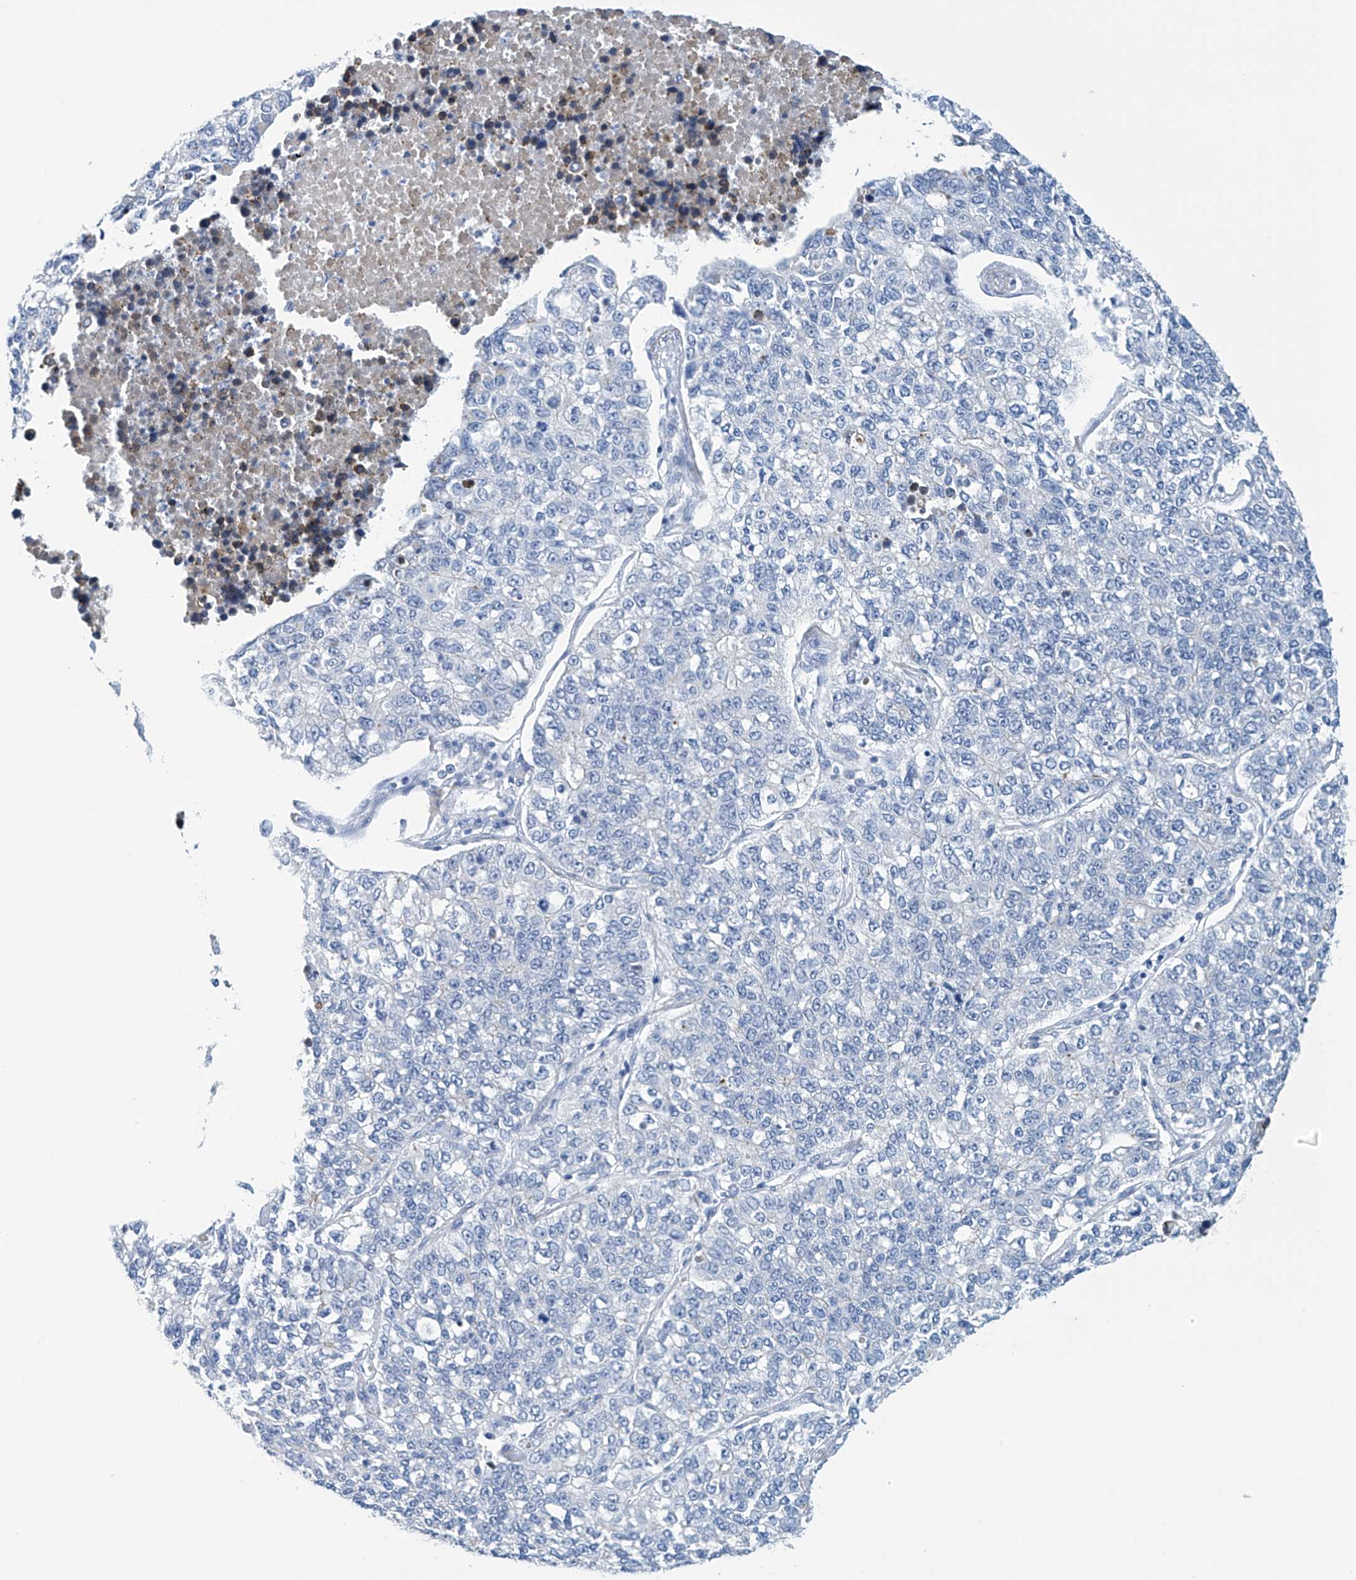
{"staining": {"intensity": "negative", "quantity": "none", "location": "none"}, "tissue": "lung cancer", "cell_type": "Tumor cells", "image_type": "cancer", "snomed": [{"axis": "morphology", "description": "Adenocarcinoma, NOS"}, {"axis": "topography", "description": "Lung"}], "caption": "Tumor cells show no significant positivity in adenocarcinoma (lung).", "gene": "DSP", "patient": {"sex": "male", "age": 49}}